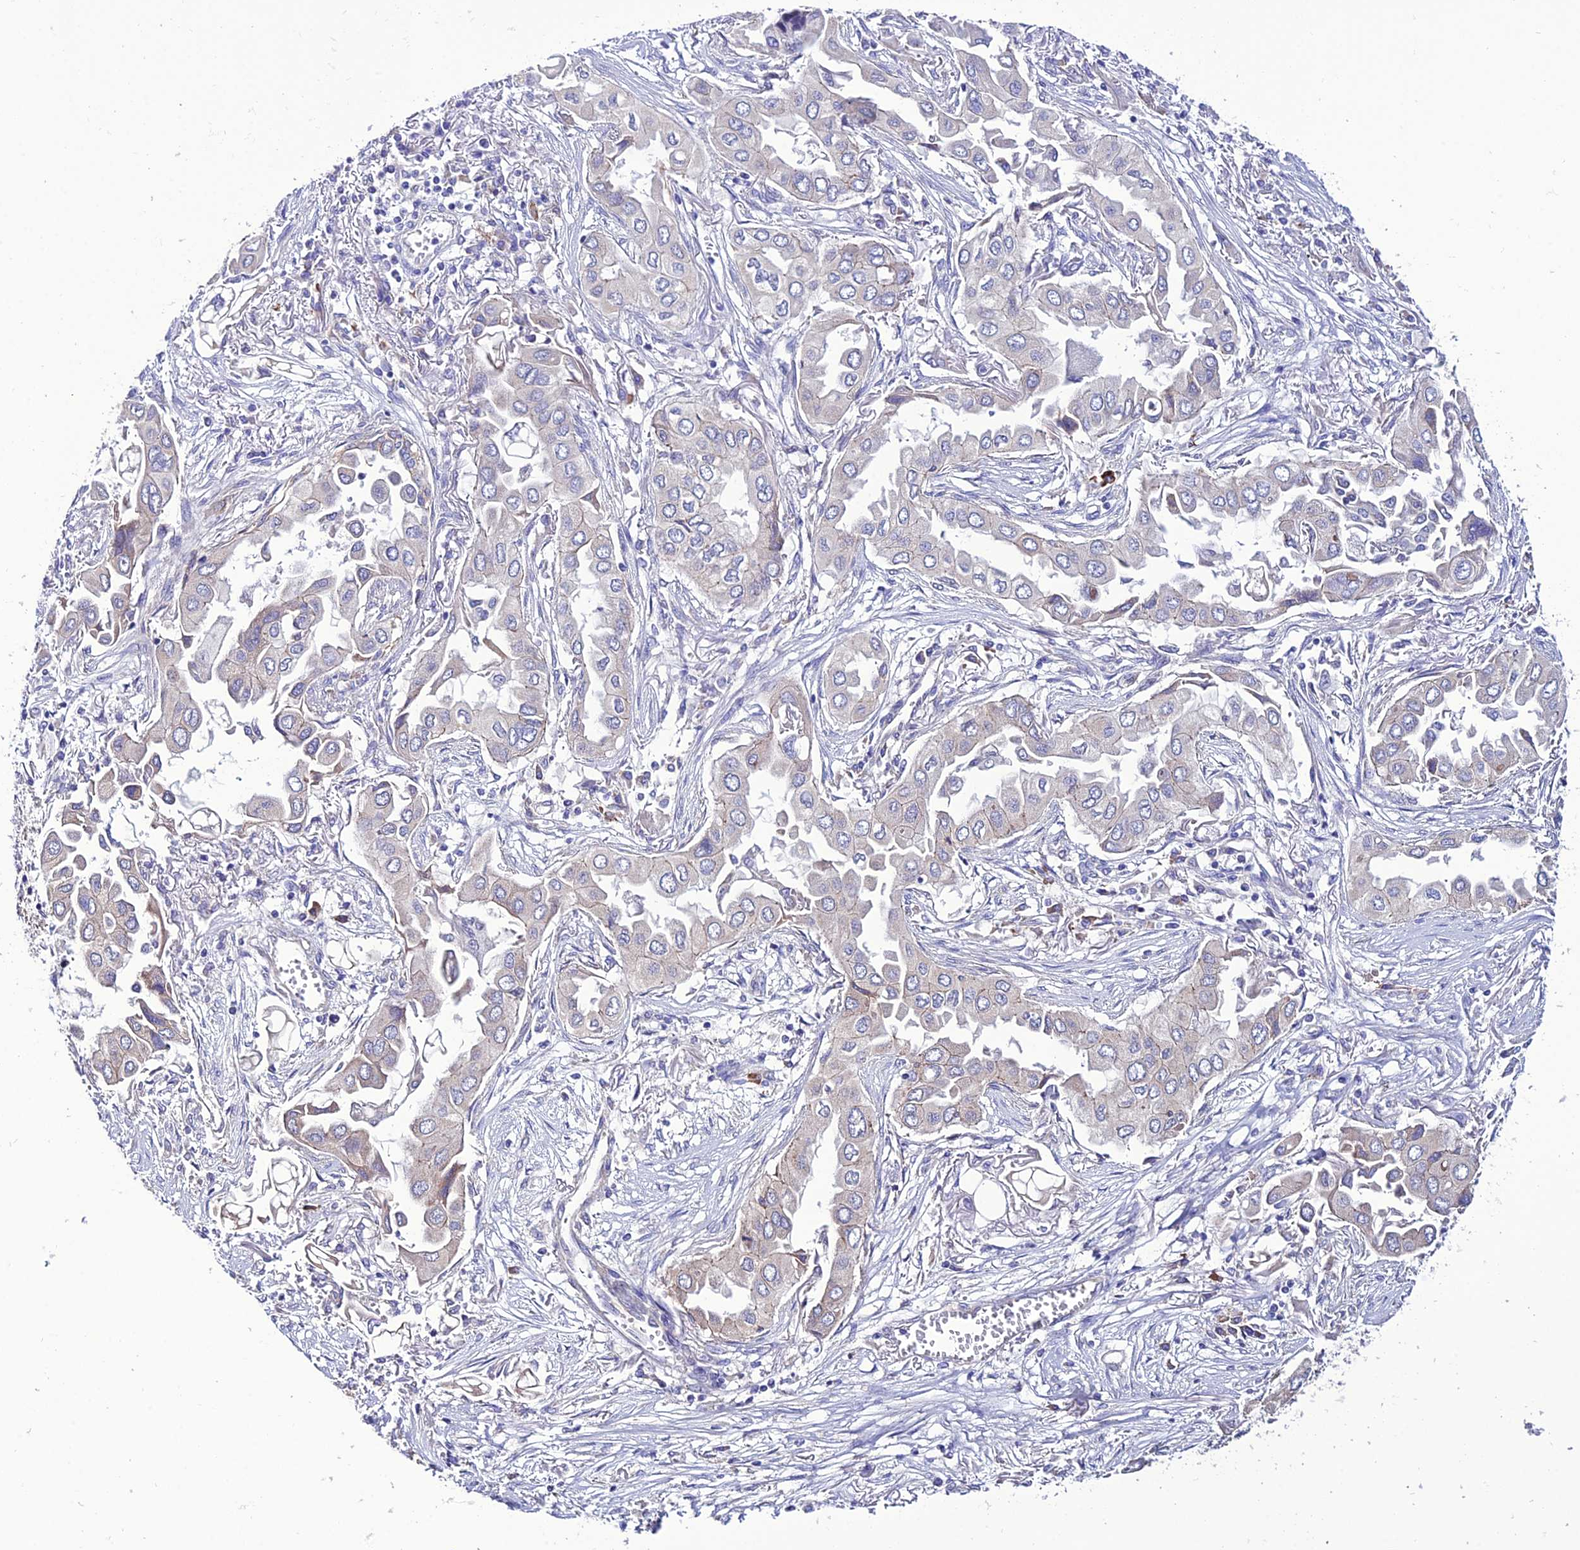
{"staining": {"intensity": "negative", "quantity": "none", "location": "none"}, "tissue": "lung cancer", "cell_type": "Tumor cells", "image_type": "cancer", "snomed": [{"axis": "morphology", "description": "Adenocarcinoma, NOS"}, {"axis": "topography", "description": "Lung"}], "caption": "Lung adenocarcinoma was stained to show a protein in brown. There is no significant staining in tumor cells. (DAB immunohistochemistry (IHC) visualized using brightfield microscopy, high magnification).", "gene": "HOGA1", "patient": {"sex": "female", "age": 76}}